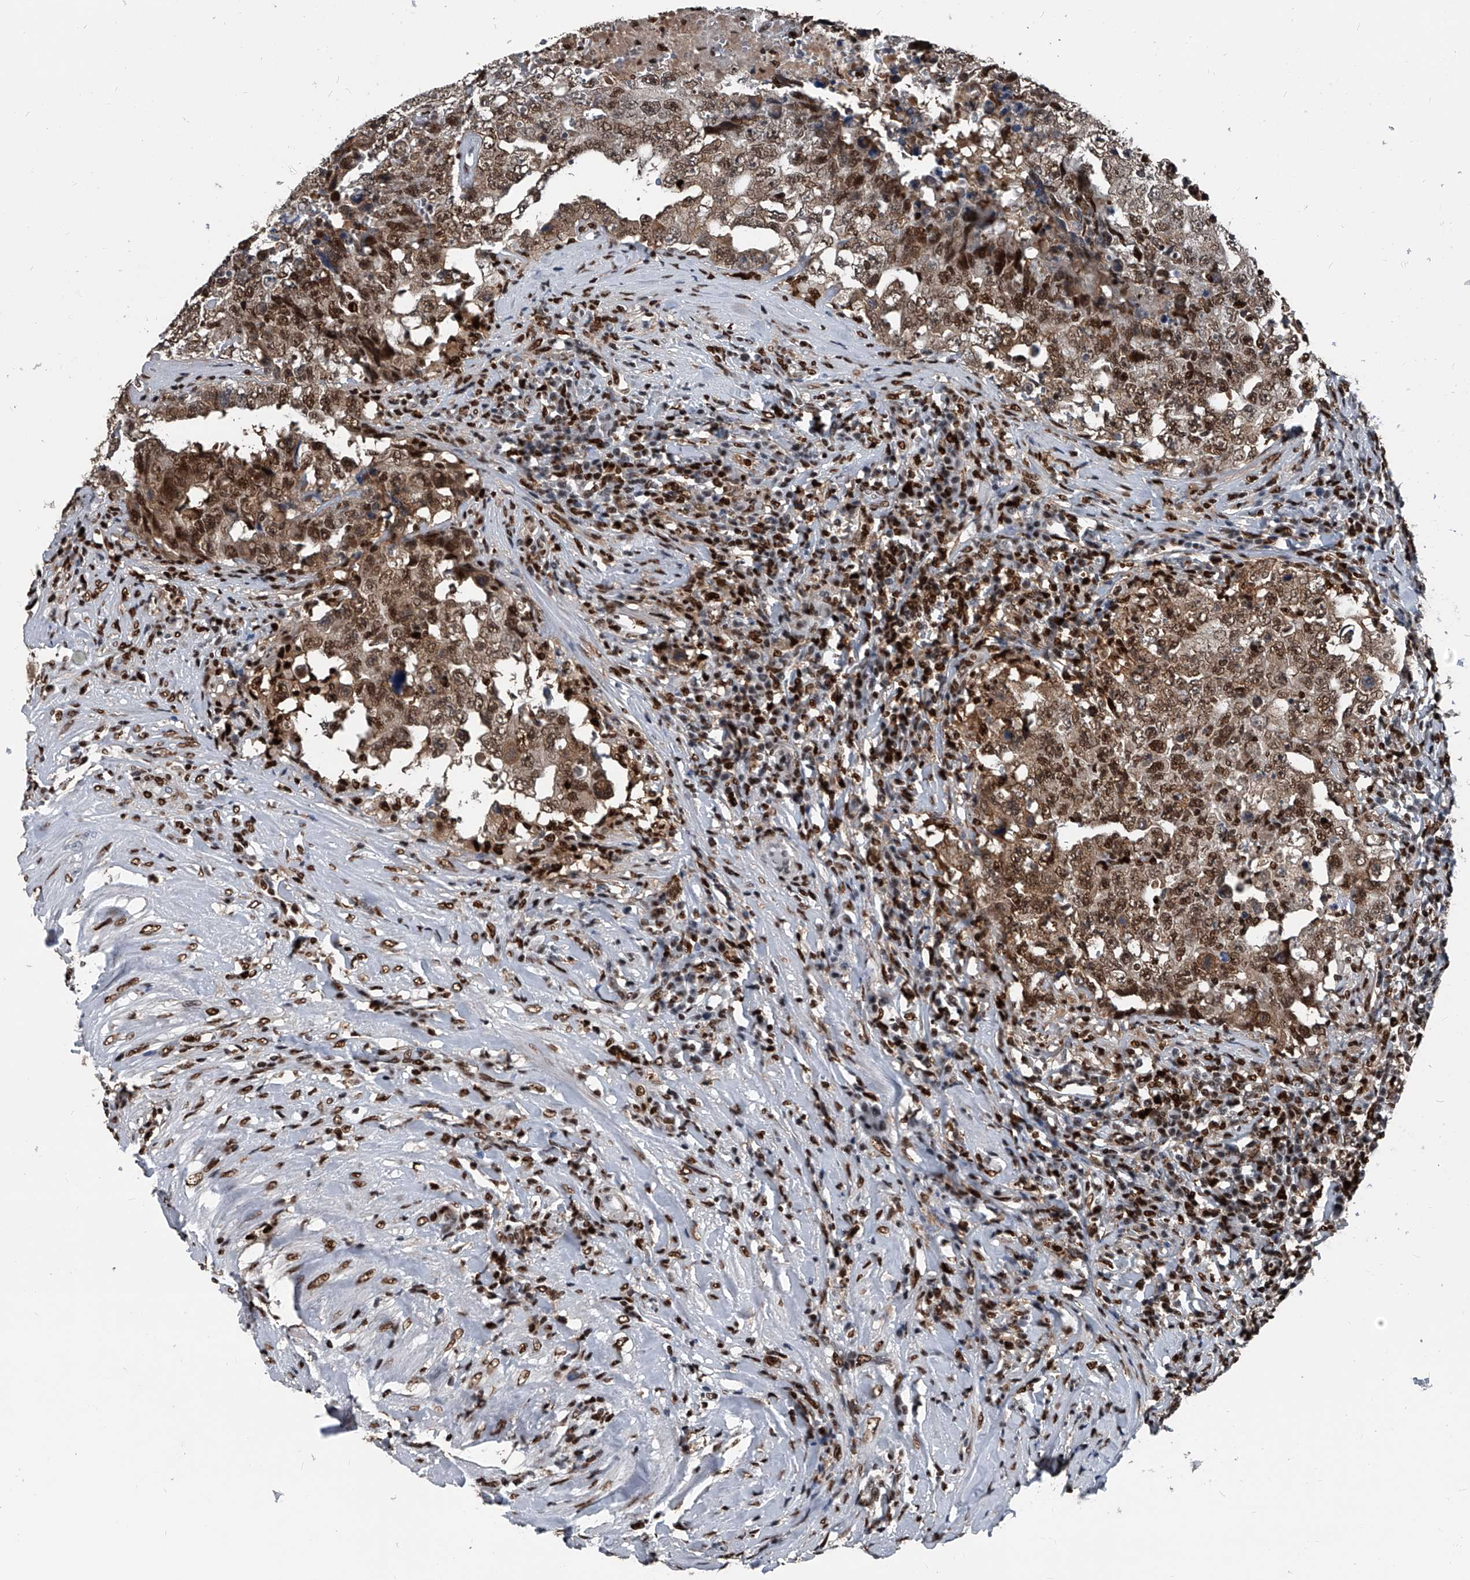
{"staining": {"intensity": "moderate", "quantity": ">75%", "location": "cytoplasmic/membranous"}, "tissue": "testis cancer", "cell_type": "Tumor cells", "image_type": "cancer", "snomed": [{"axis": "morphology", "description": "Carcinoma, Embryonal, NOS"}, {"axis": "topography", "description": "Testis"}], "caption": "Protein analysis of testis cancer (embryonal carcinoma) tissue shows moderate cytoplasmic/membranous staining in approximately >75% of tumor cells. (Stains: DAB (3,3'-diaminobenzidine) in brown, nuclei in blue, Microscopy: brightfield microscopy at high magnification).", "gene": "FKBP5", "patient": {"sex": "male", "age": 26}}